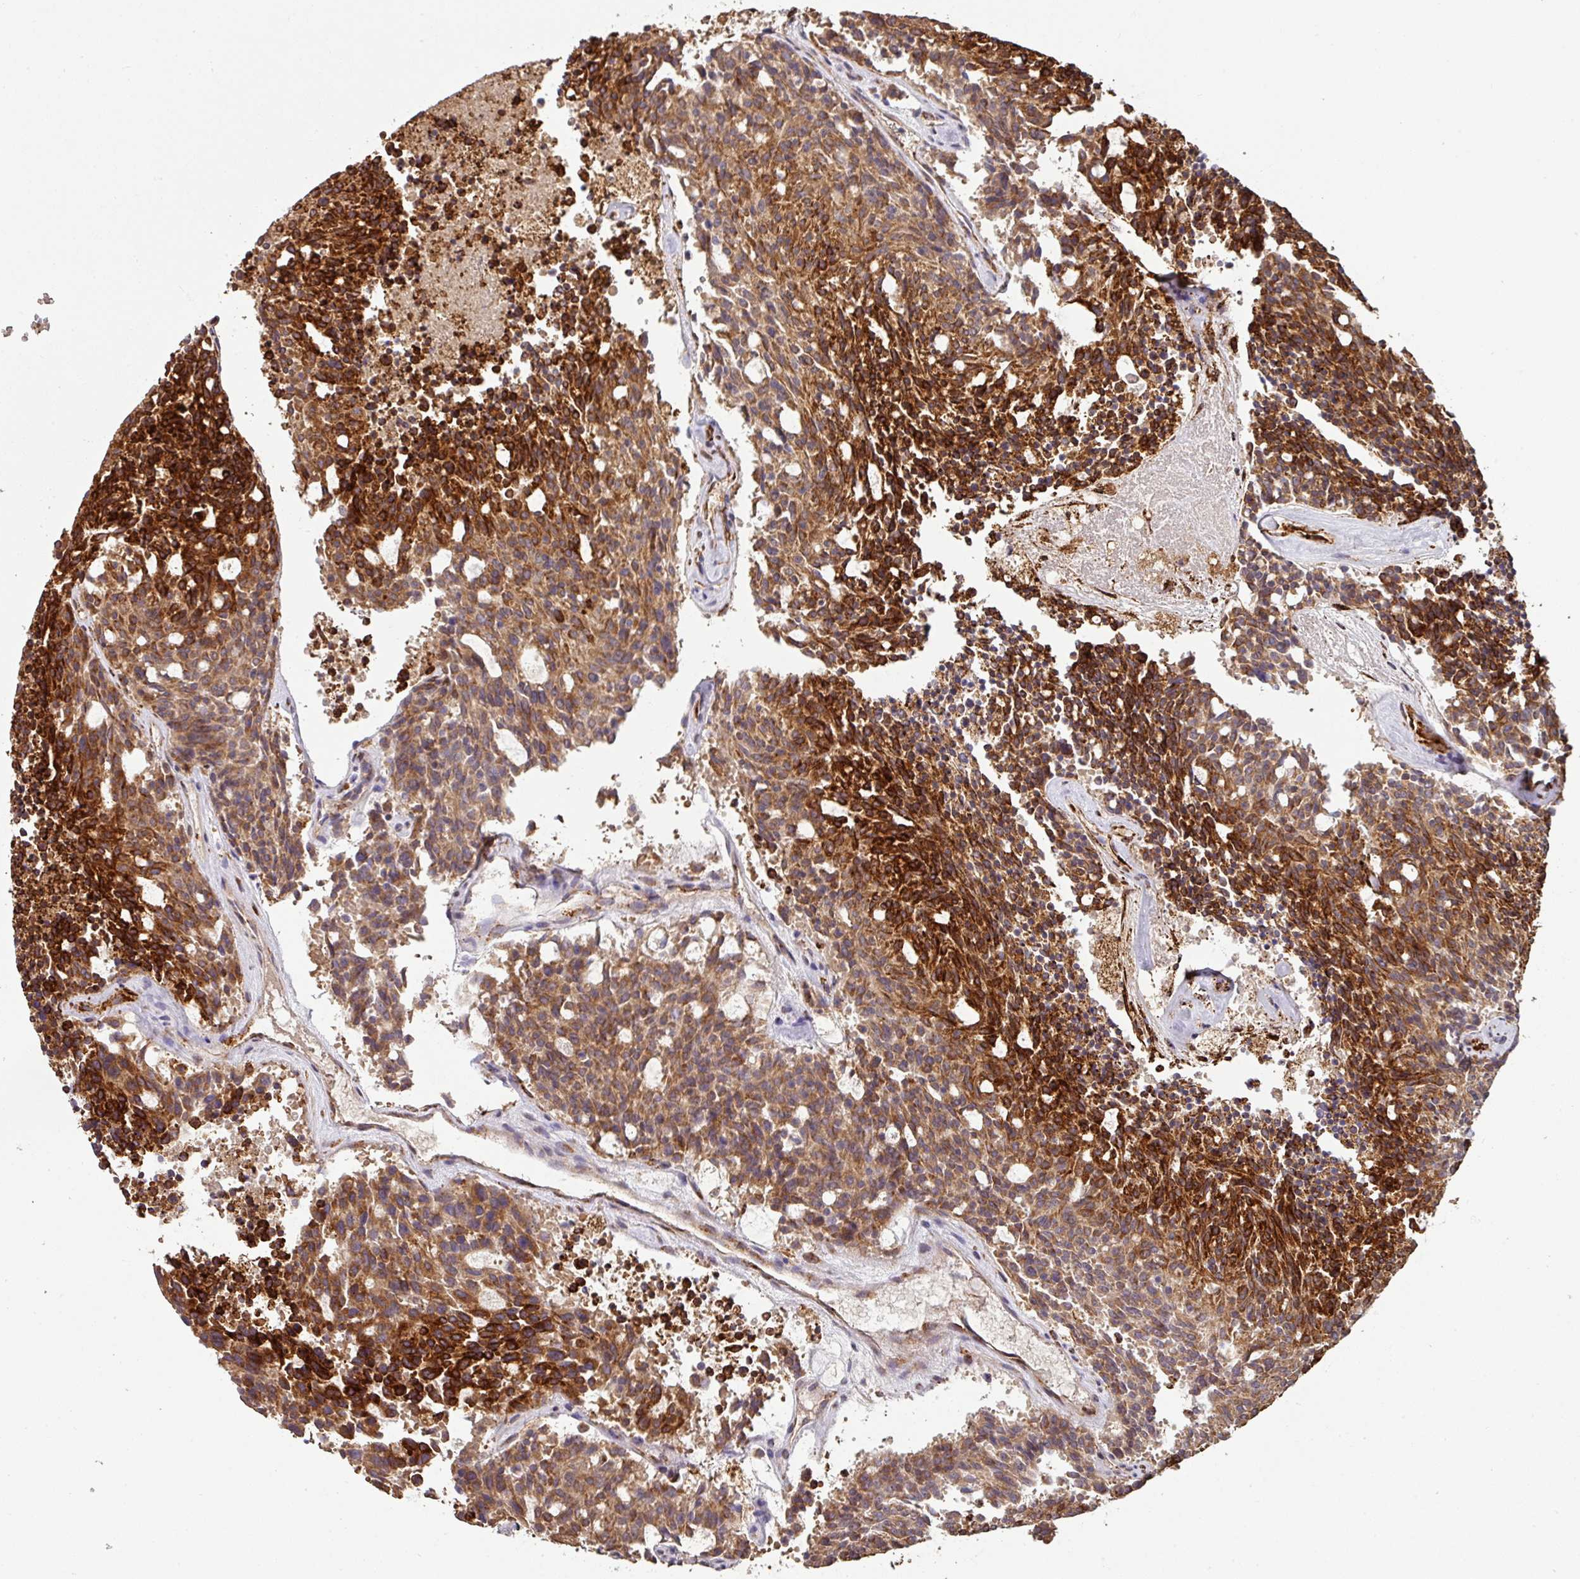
{"staining": {"intensity": "strong", "quantity": ">75%", "location": "cytoplasmic/membranous"}, "tissue": "carcinoid", "cell_type": "Tumor cells", "image_type": "cancer", "snomed": [{"axis": "morphology", "description": "Carcinoid, malignant, NOS"}, {"axis": "topography", "description": "Pancreas"}], "caption": "Malignant carcinoid stained for a protein demonstrates strong cytoplasmic/membranous positivity in tumor cells.", "gene": "ZNF268", "patient": {"sex": "female", "age": 54}}